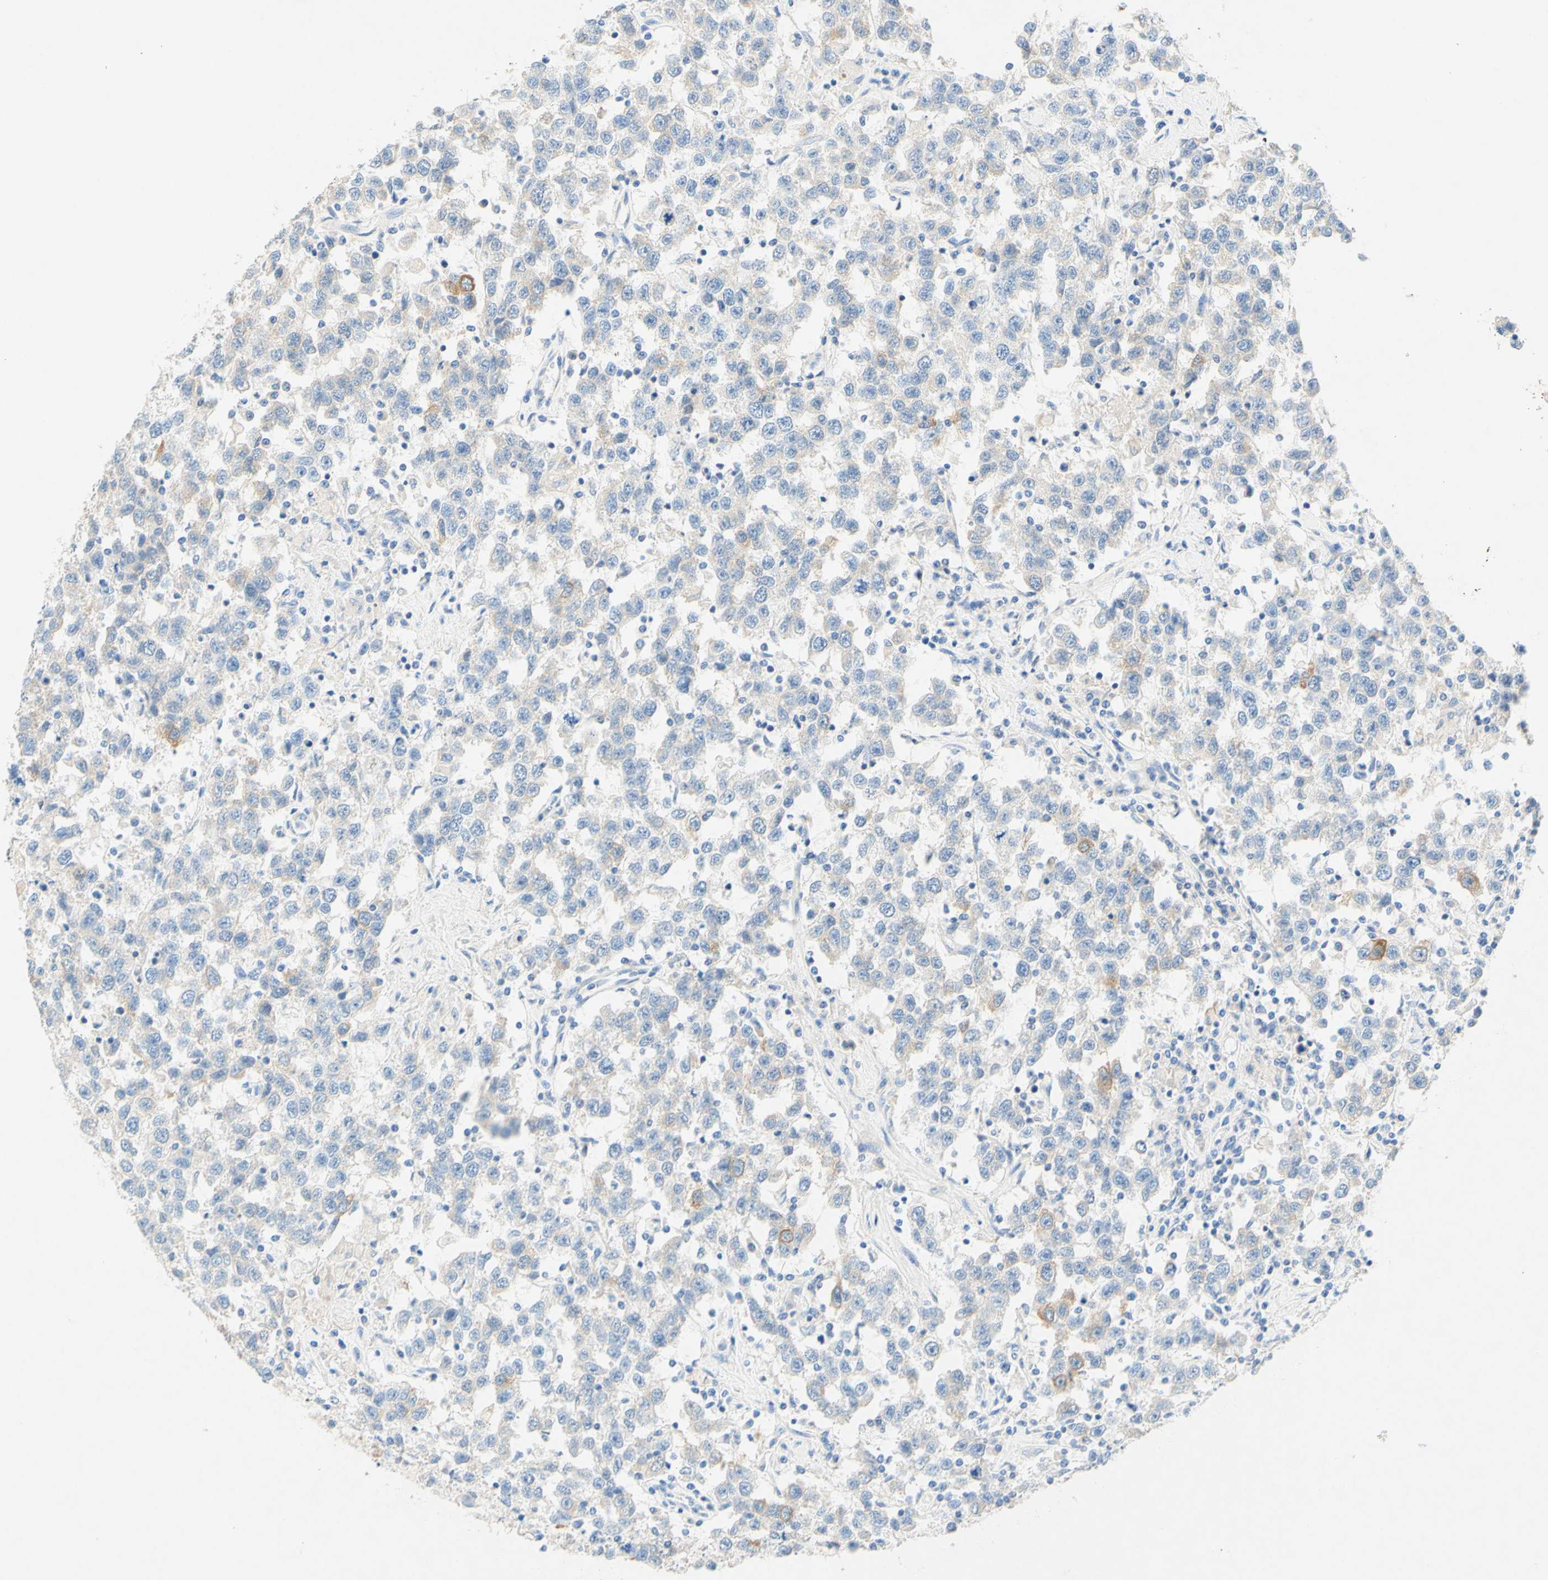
{"staining": {"intensity": "moderate", "quantity": "<25%", "location": "cytoplasmic/membranous"}, "tissue": "testis cancer", "cell_type": "Tumor cells", "image_type": "cancer", "snomed": [{"axis": "morphology", "description": "Seminoma, NOS"}, {"axis": "topography", "description": "Testis"}], "caption": "This image demonstrates immunohistochemistry staining of testis cancer (seminoma), with low moderate cytoplasmic/membranous positivity in approximately <25% of tumor cells.", "gene": "SLC46A1", "patient": {"sex": "male", "age": 41}}